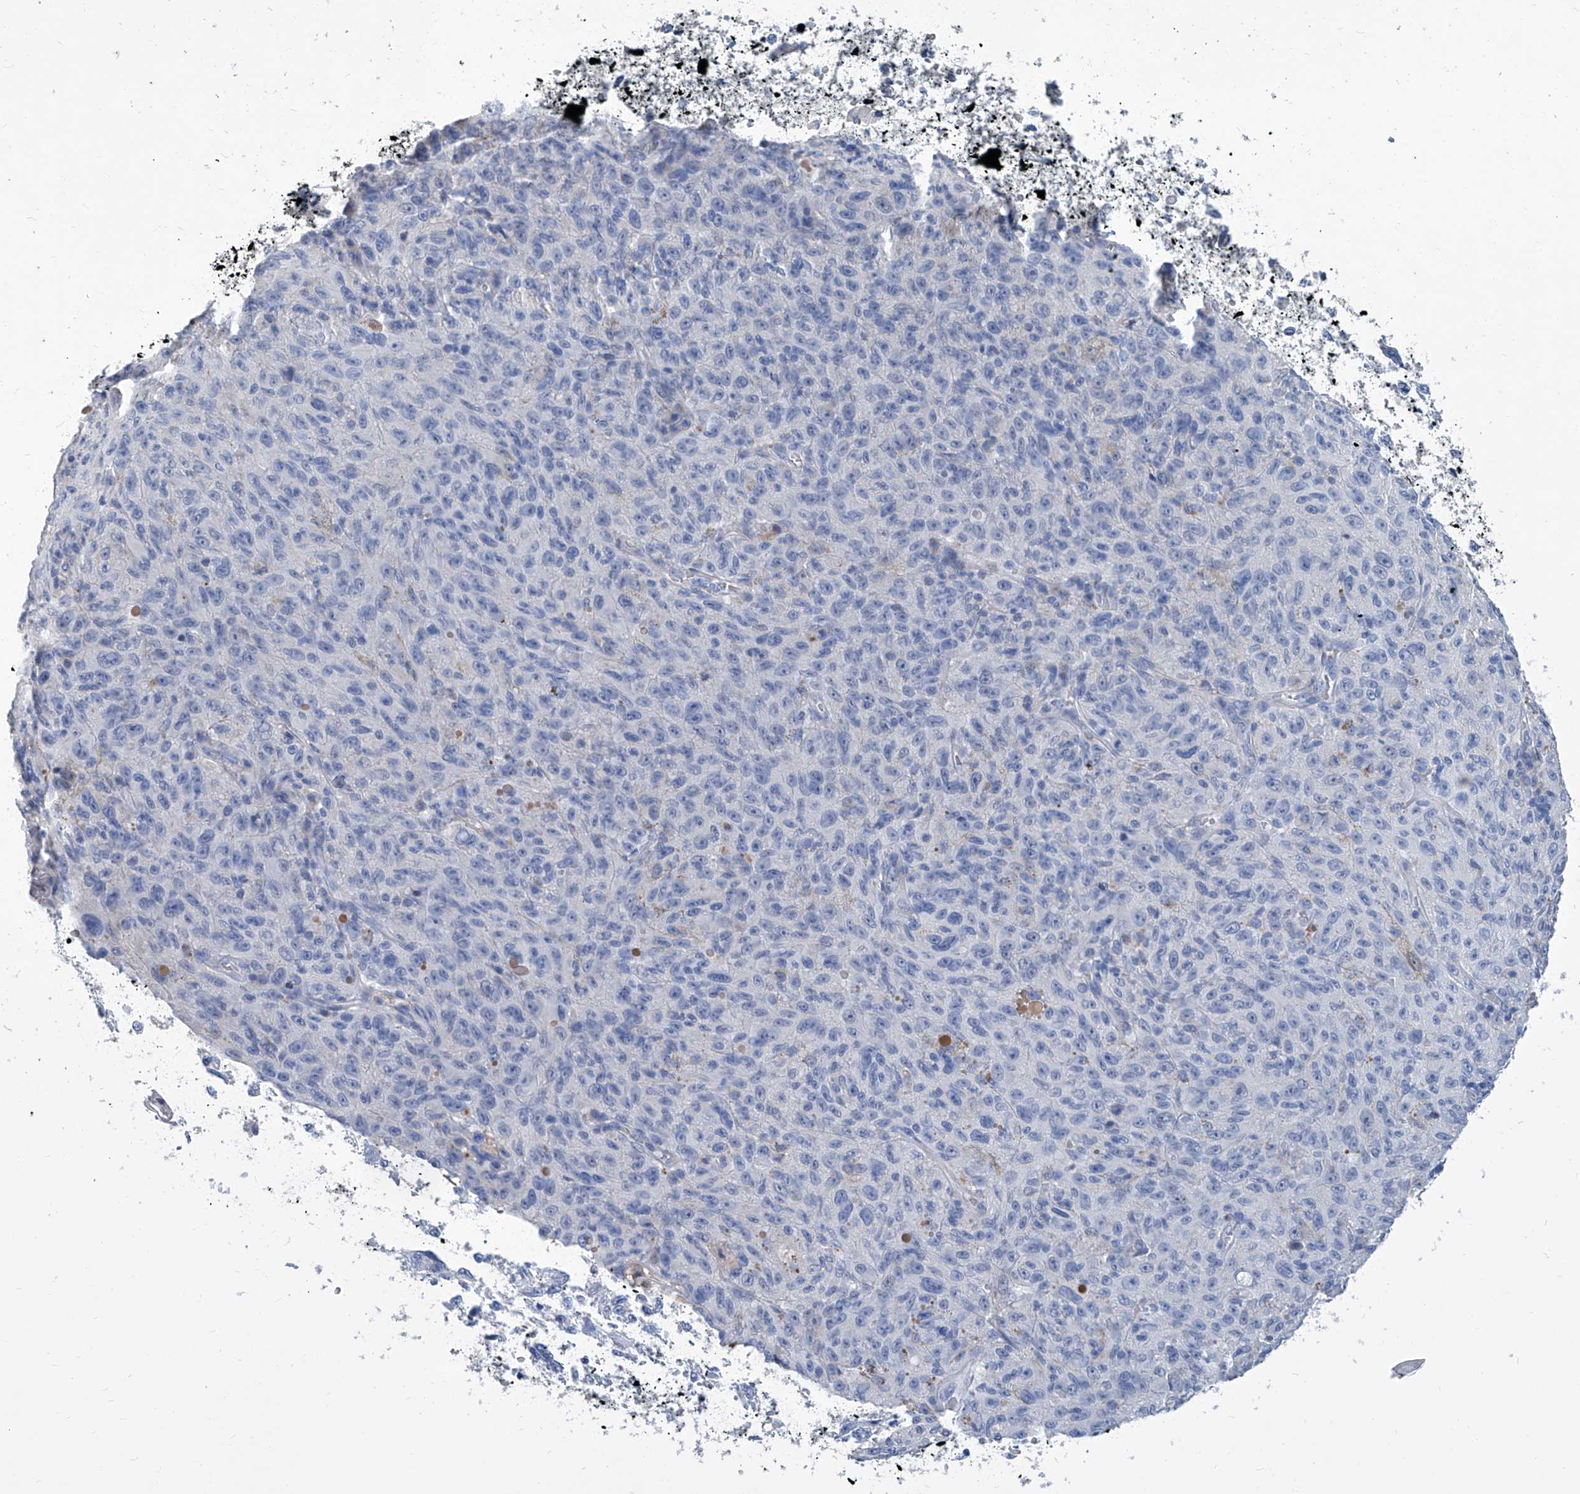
{"staining": {"intensity": "negative", "quantity": "none", "location": "none"}, "tissue": "skin cancer", "cell_type": "Tumor cells", "image_type": "cancer", "snomed": [{"axis": "morphology", "description": "Squamous cell carcinoma, NOS"}, {"axis": "morphology", "description": "Squamous cell carcinoma, metastatic, NOS"}, {"axis": "topography", "description": "Skin"}, {"axis": "topography", "description": "Lymph node"}], "caption": "This is an IHC histopathology image of human skin cancer. There is no staining in tumor cells.", "gene": "MTARC1", "patient": {"sex": "male", "age": 75}}